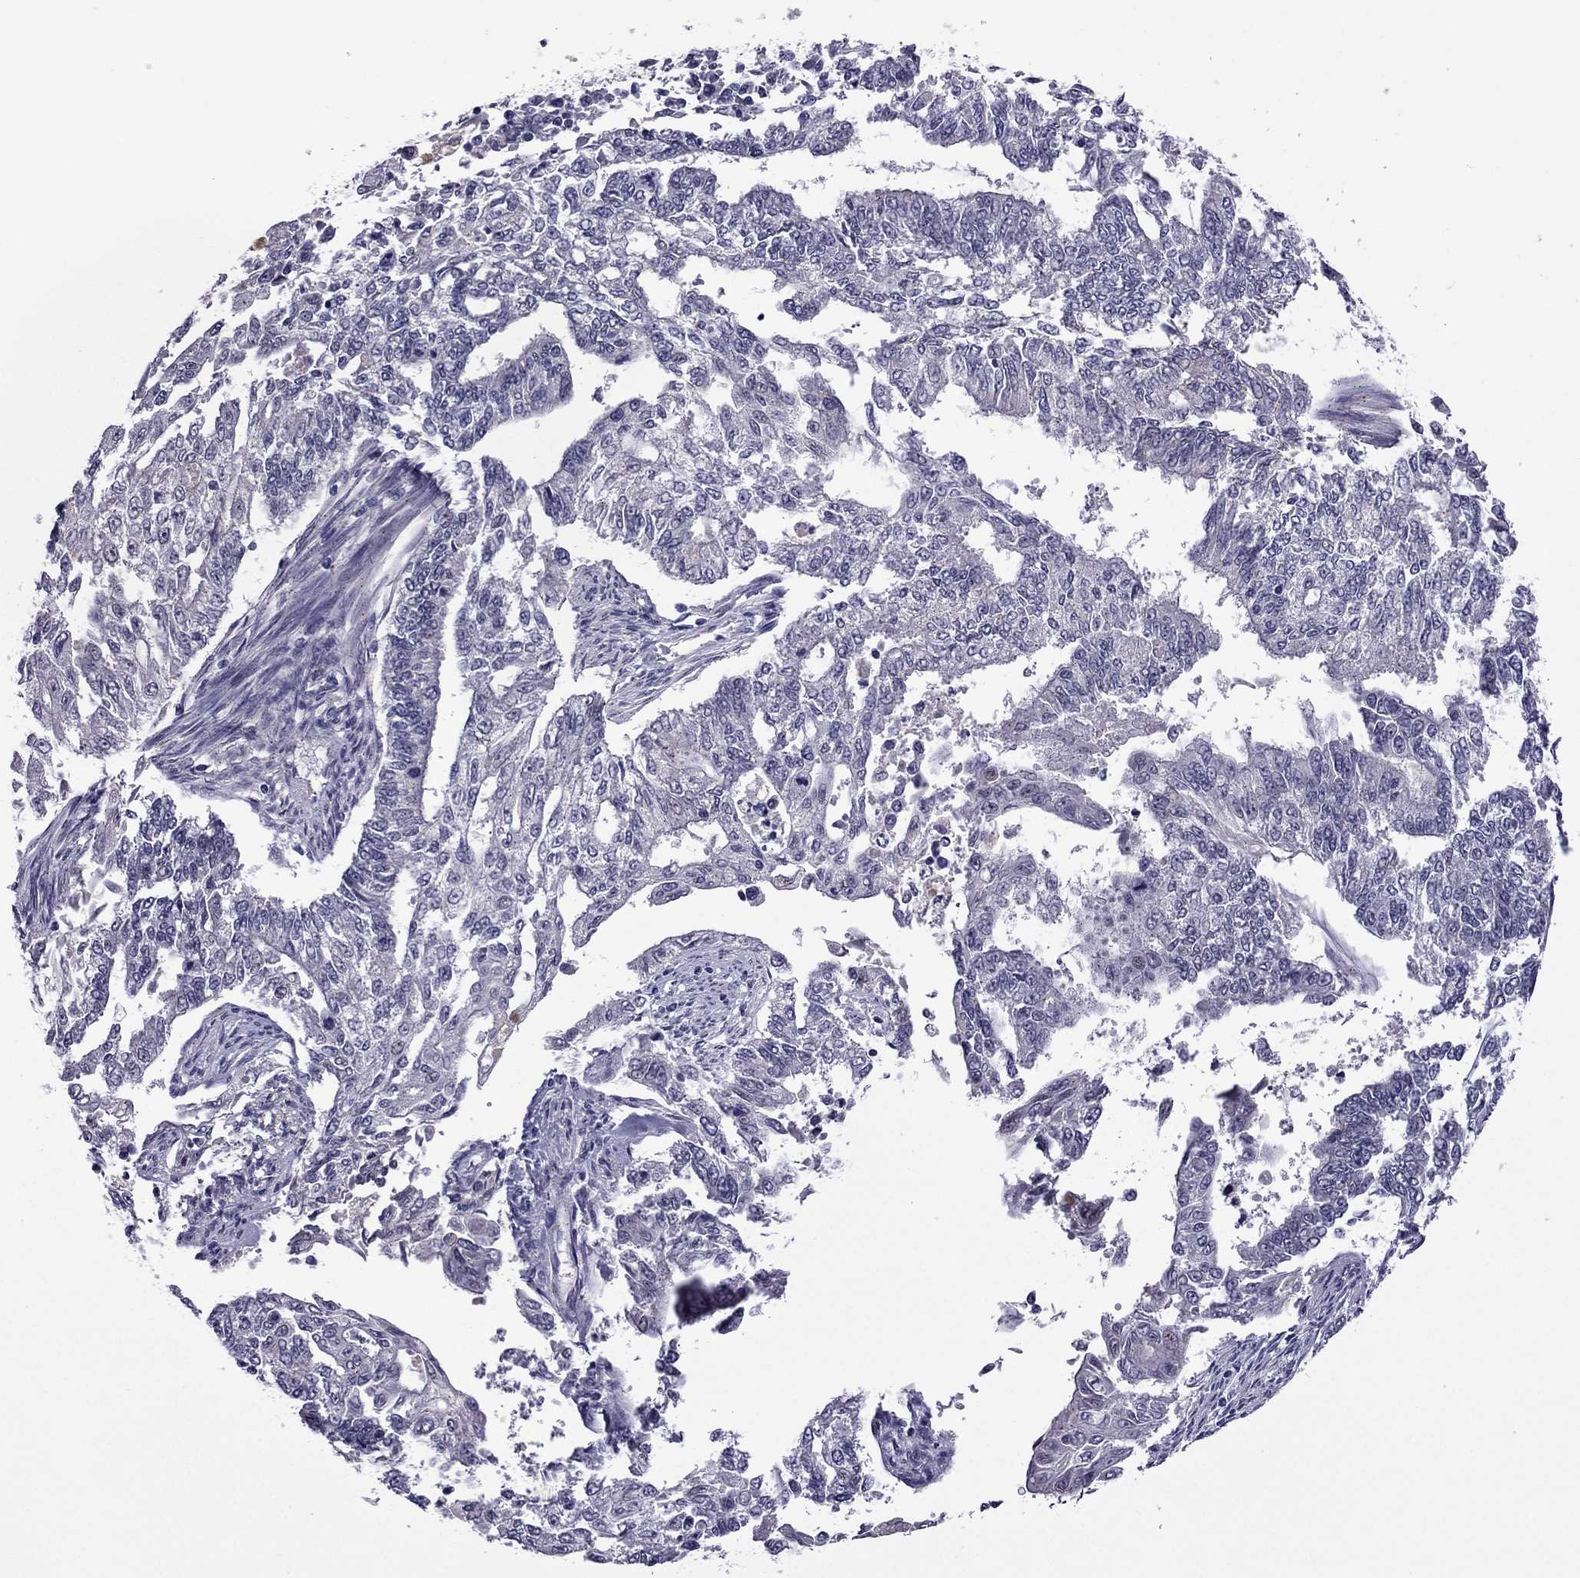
{"staining": {"intensity": "negative", "quantity": "none", "location": "none"}, "tissue": "endometrial cancer", "cell_type": "Tumor cells", "image_type": "cancer", "snomed": [{"axis": "morphology", "description": "Adenocarcinoma, NOS"}, {"axis": "topography", "description": "Uterus"}], "caption": "The histopathology image exhibits no significant positivity in tumor cells of endometrial cancer.", "gene": "MYBPH", "patient": {"sex": "female", "age": 59}}